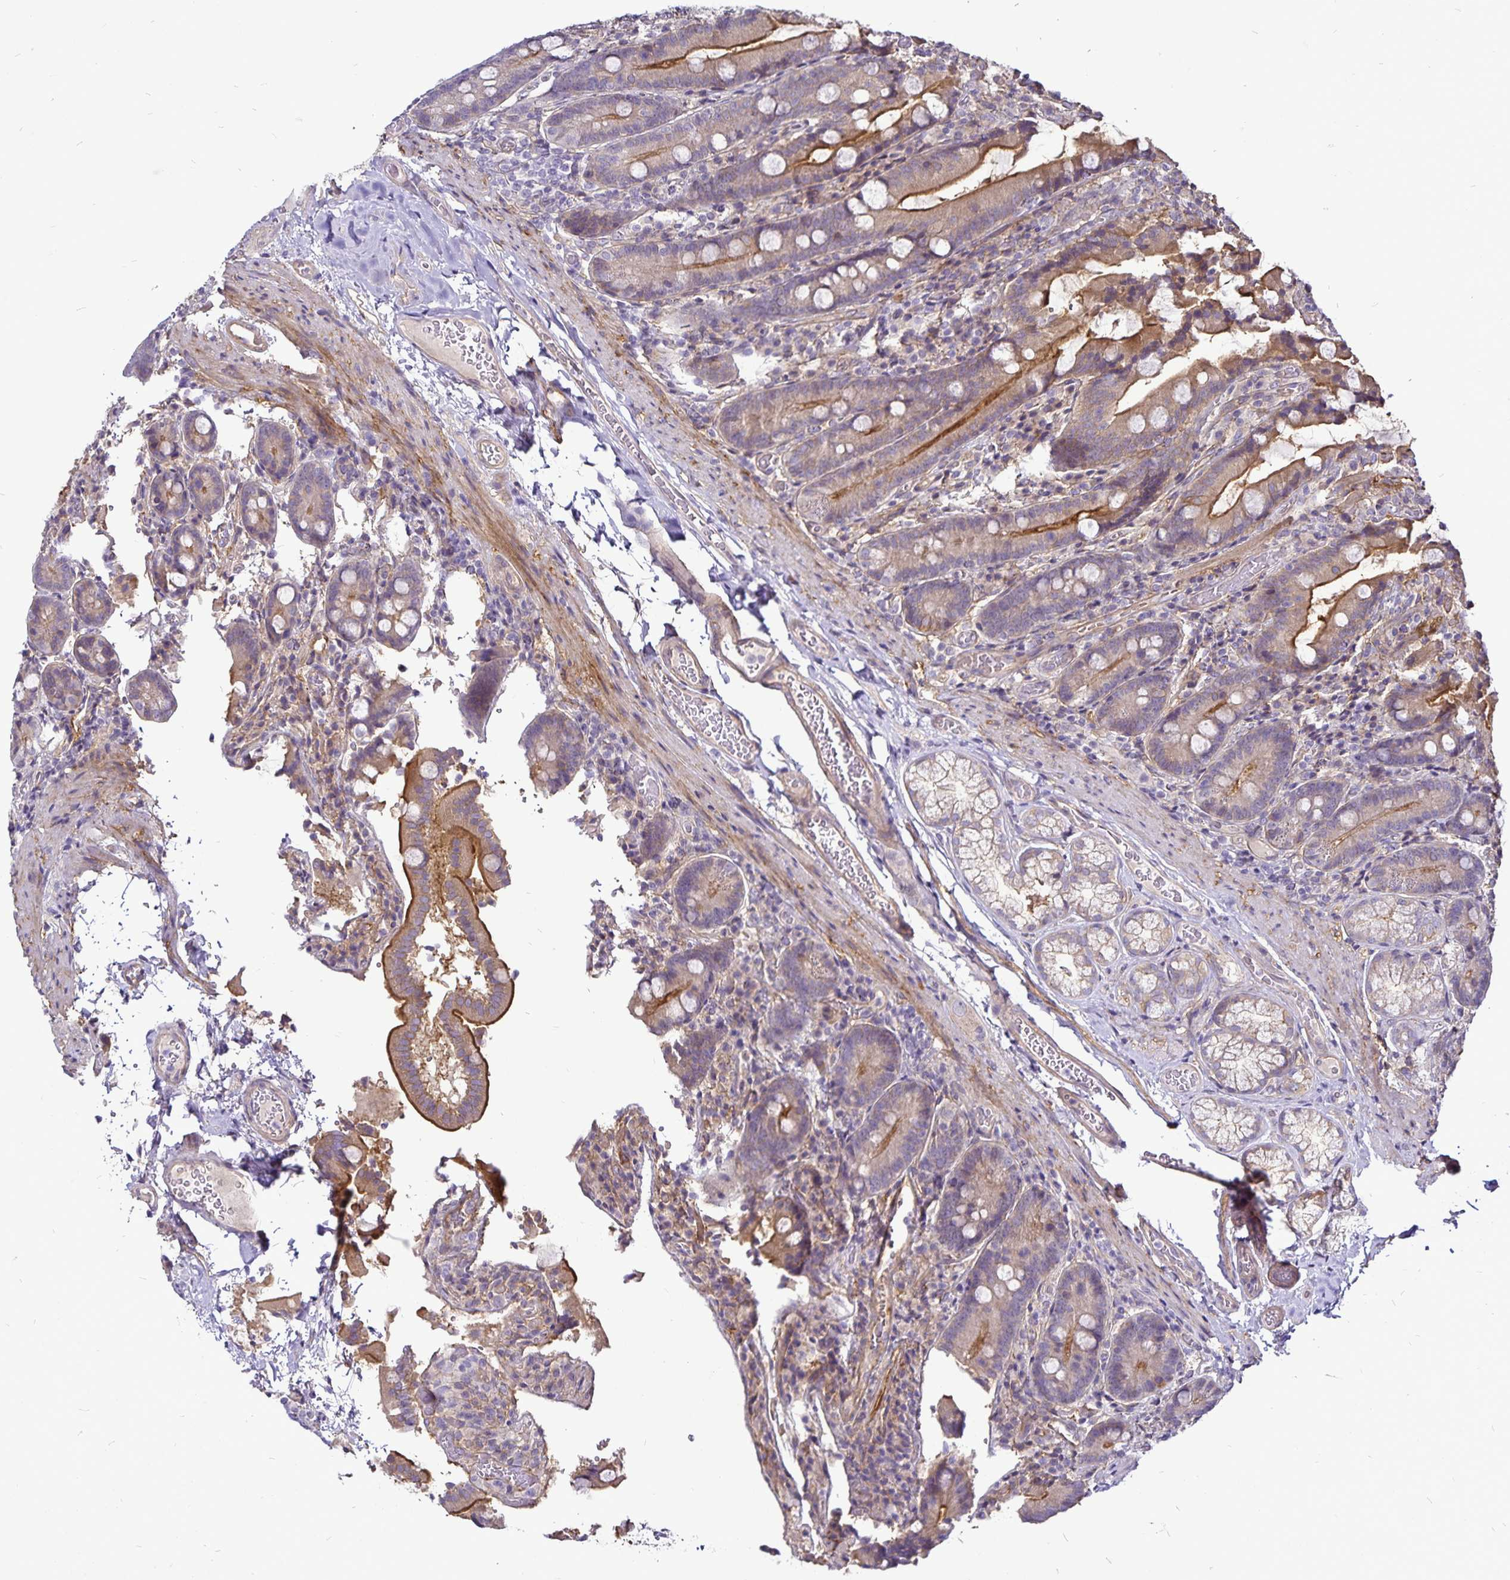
{"staining": {"intensity": "strong", "quantity": "25%-75%", "location": "cytoplasmic/membranous"}, "tissue": "duodenum", "cell_type": "Glandular cells", "image_type": "normal", "snomed": [{"axis": "morphology", "description": "Normal tissue, NOS"}, {"axis": "topography", "description": "Duodenum"}], "caption": "Approximately 25%-75% of glandular cells in normal duodenum reveal strong cytoplasmic/membranous protein expression as visualized by brown immunohistochemical staining.", "gene": "GNG12", "patient": {"sex": "female", "age": 62}}